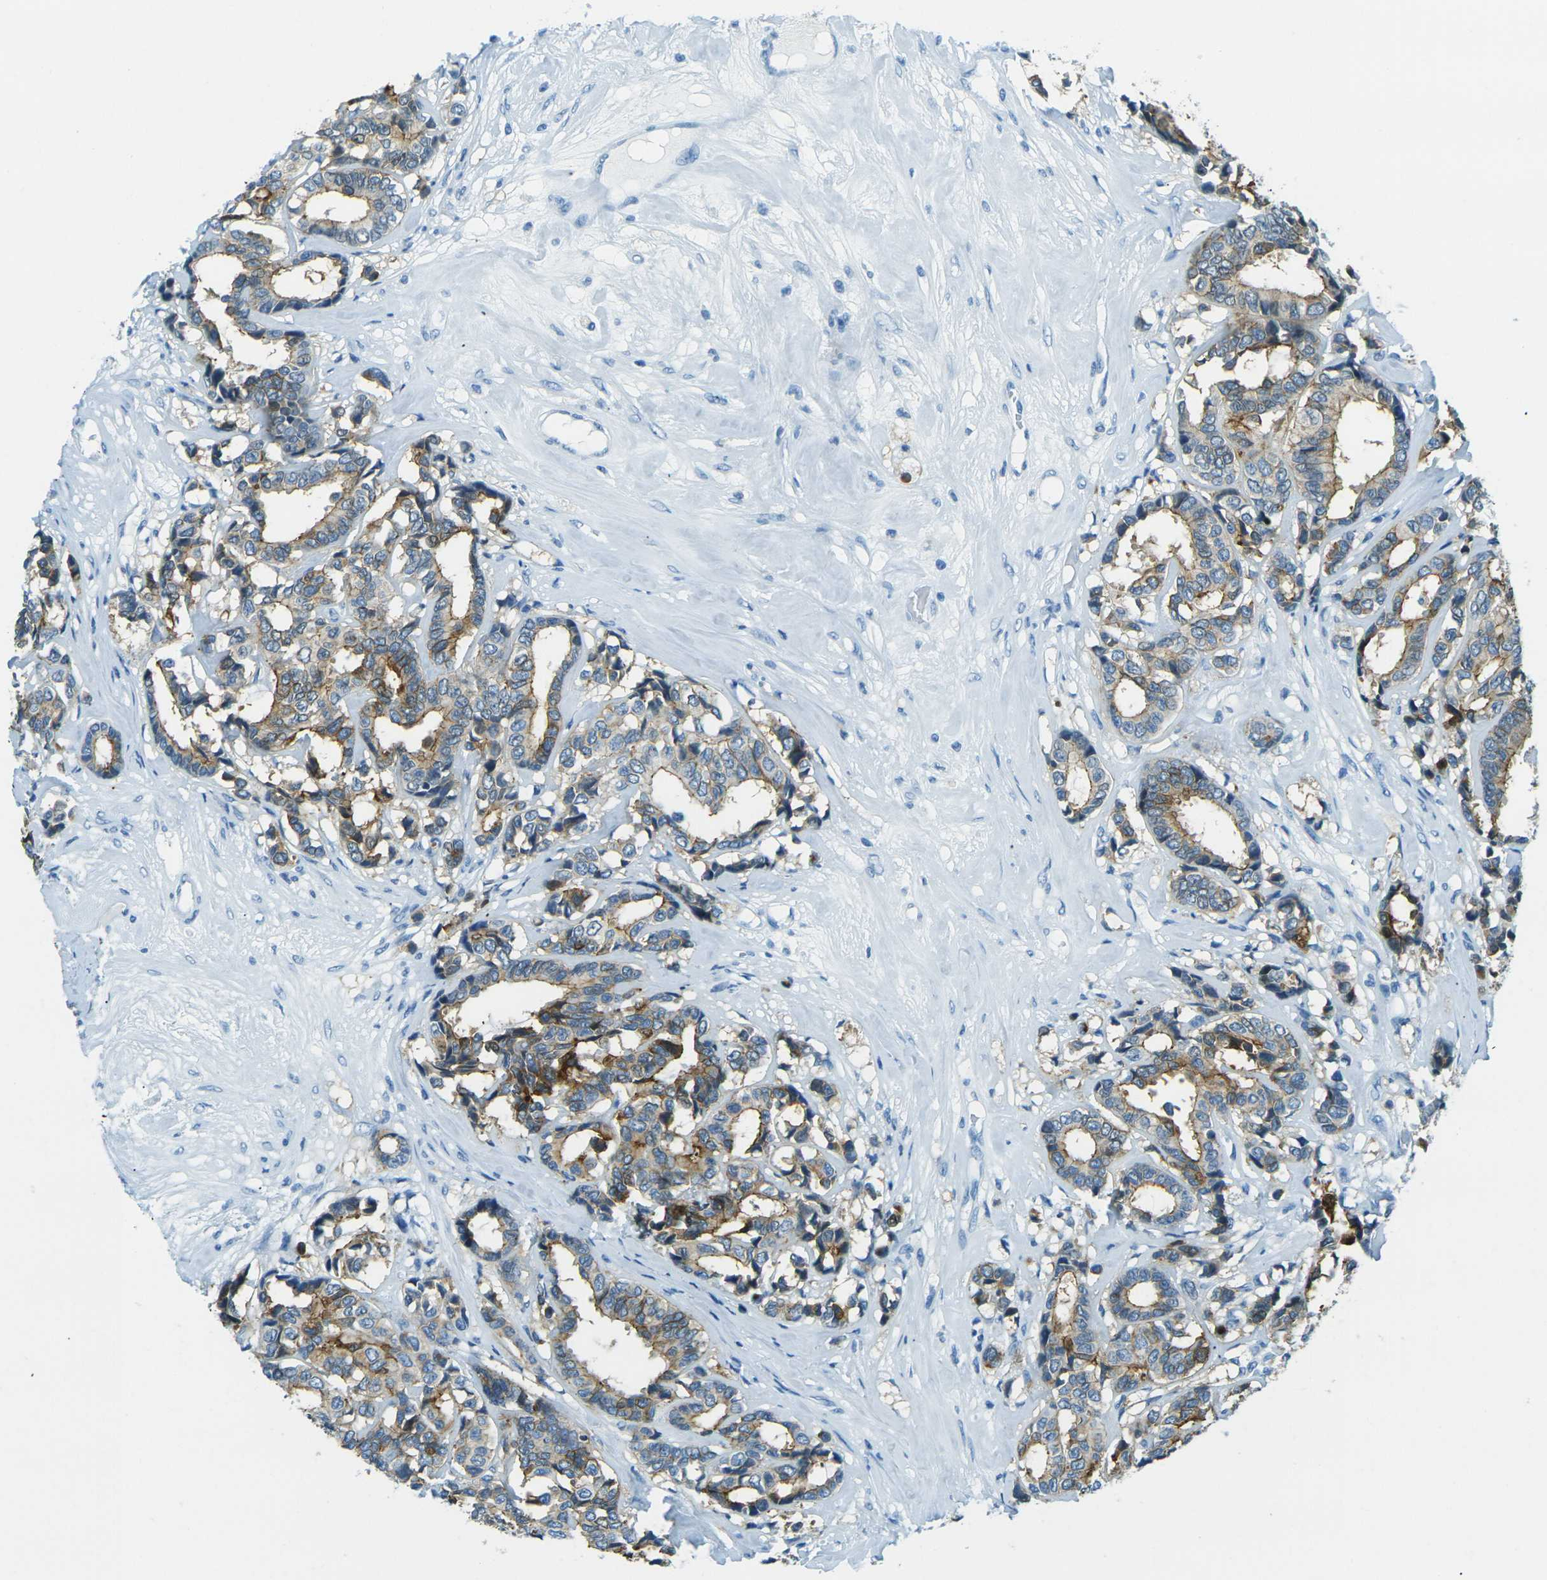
{"staining": {"intensity": "moderate", "quantity": "25%-75%", "location": "cytoplasmic/membranous"}, "tissue": "breast cancer", "cell_type": "Tumor cells", "image_type": "cancer", "snomed": [{"axis": "morphology", "description": "Duct carcinoma"}, {"axis": "topography", "description": "Breast"}], "caption": "Moderate cytoplasmic/membranous staining is present in approximately 25%-75% of tumor cells in breast infiltrating ductal carcinoma.", "gene": "OCLN", "patient": {"sex": "female", "age": 87}}